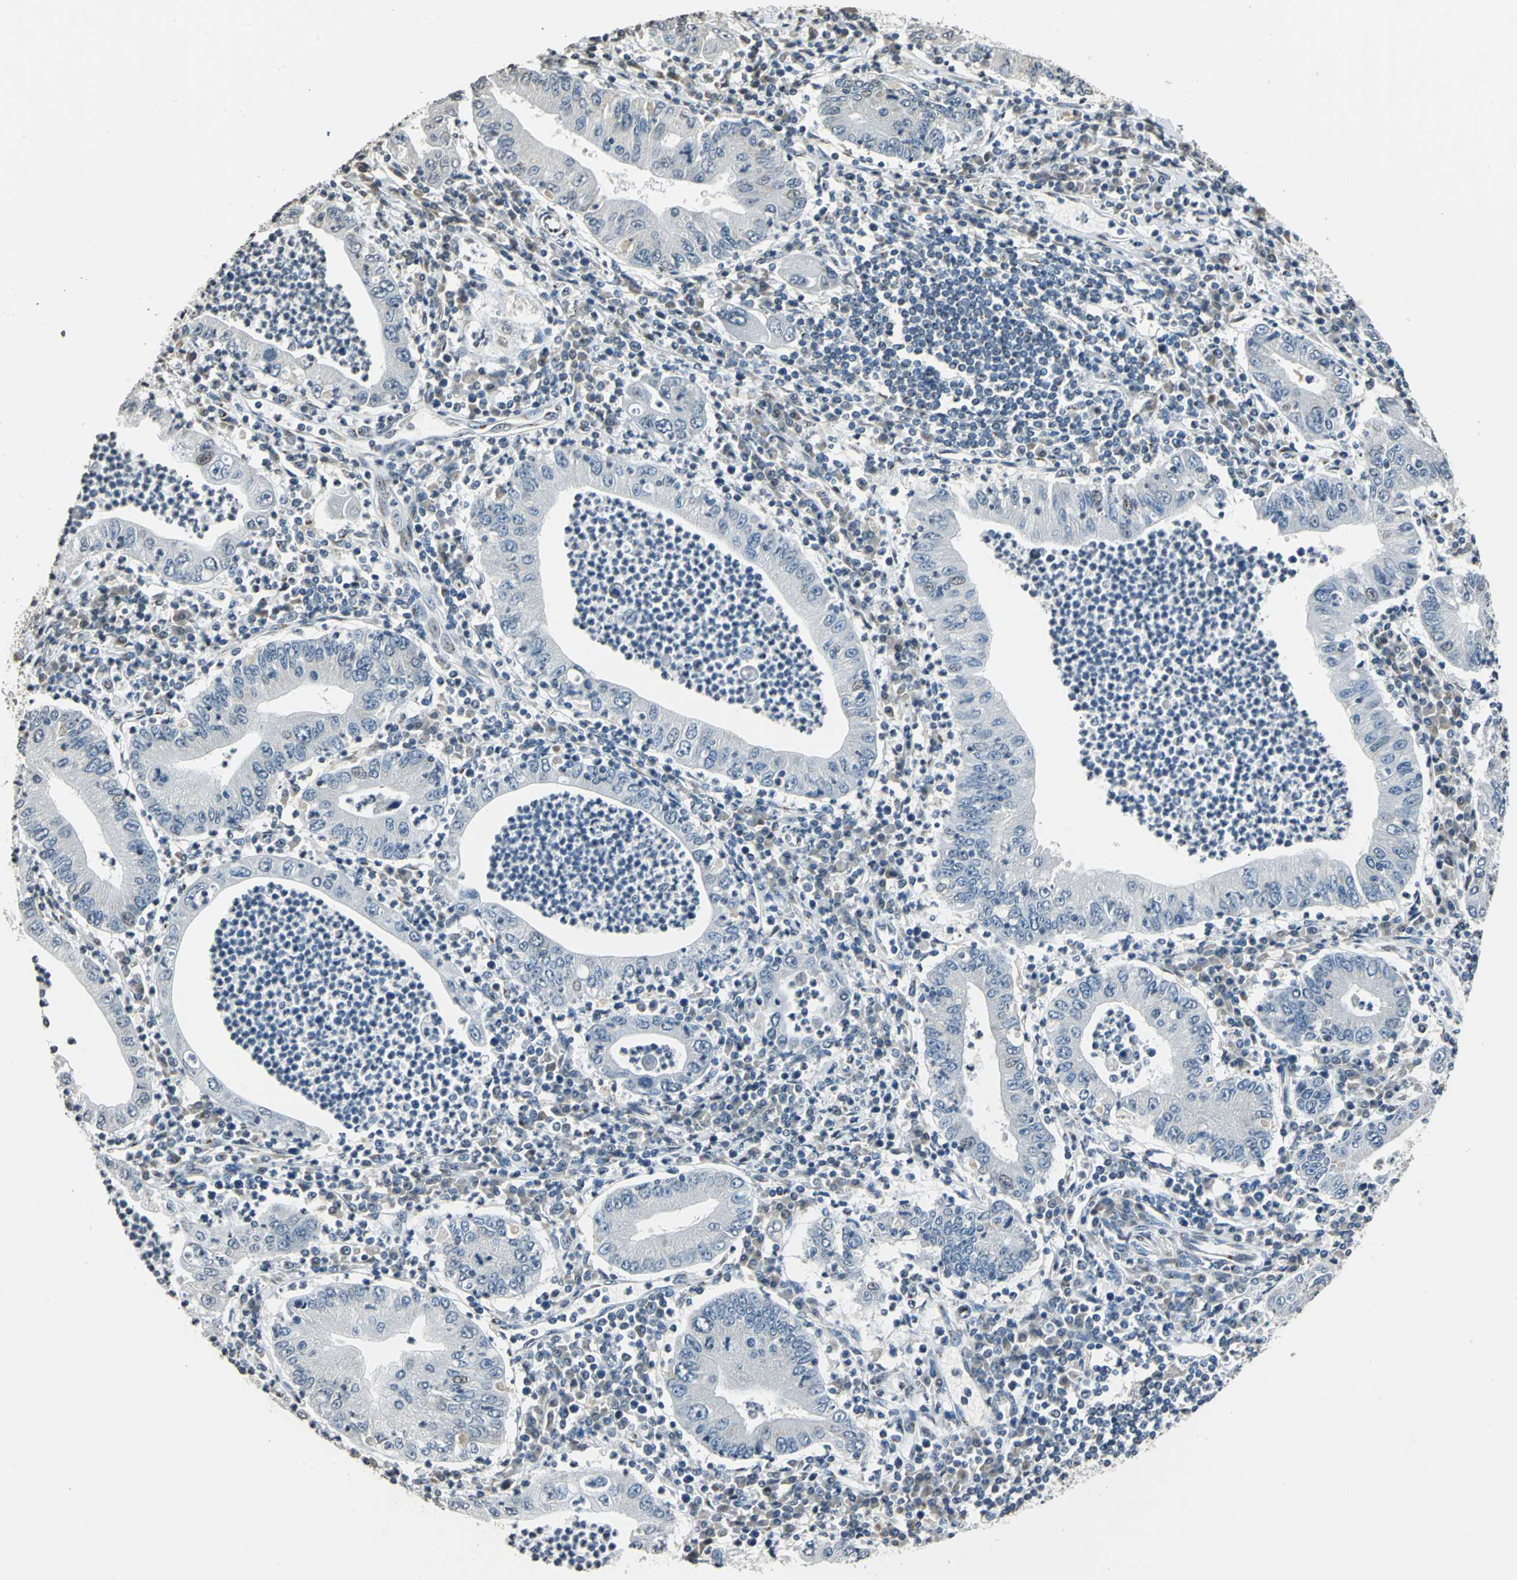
{"staining": {"intensity": "negative", "quantity": "none", "location": "none"}, "tissue": "stomach cancer", "cell_type": "Tumor cells", "image_type": "cancer", "snomed": [{"axis": "morphology", "description": "Normal tissue, NOS"}, {"axis": "morphology", "description": "Adenocarcinoma, NOS"}, {"axis": "topography", "description": "Esophagus"}, {"axis": "topography", "description": "Stomach, upper"}, {"axis": "topography", "description": "Peripheral nerve tissue"}], "caption": "Immunohistochemistry (IHC) photomicrograph of stomach cancer (adenocarcinoma) stained for a protein (brown), which reveals no expression in tumor cells. Nuclei are stained in blue.", "gene": "TMEM115", "patient": {"sex": "male", "age": 62}}